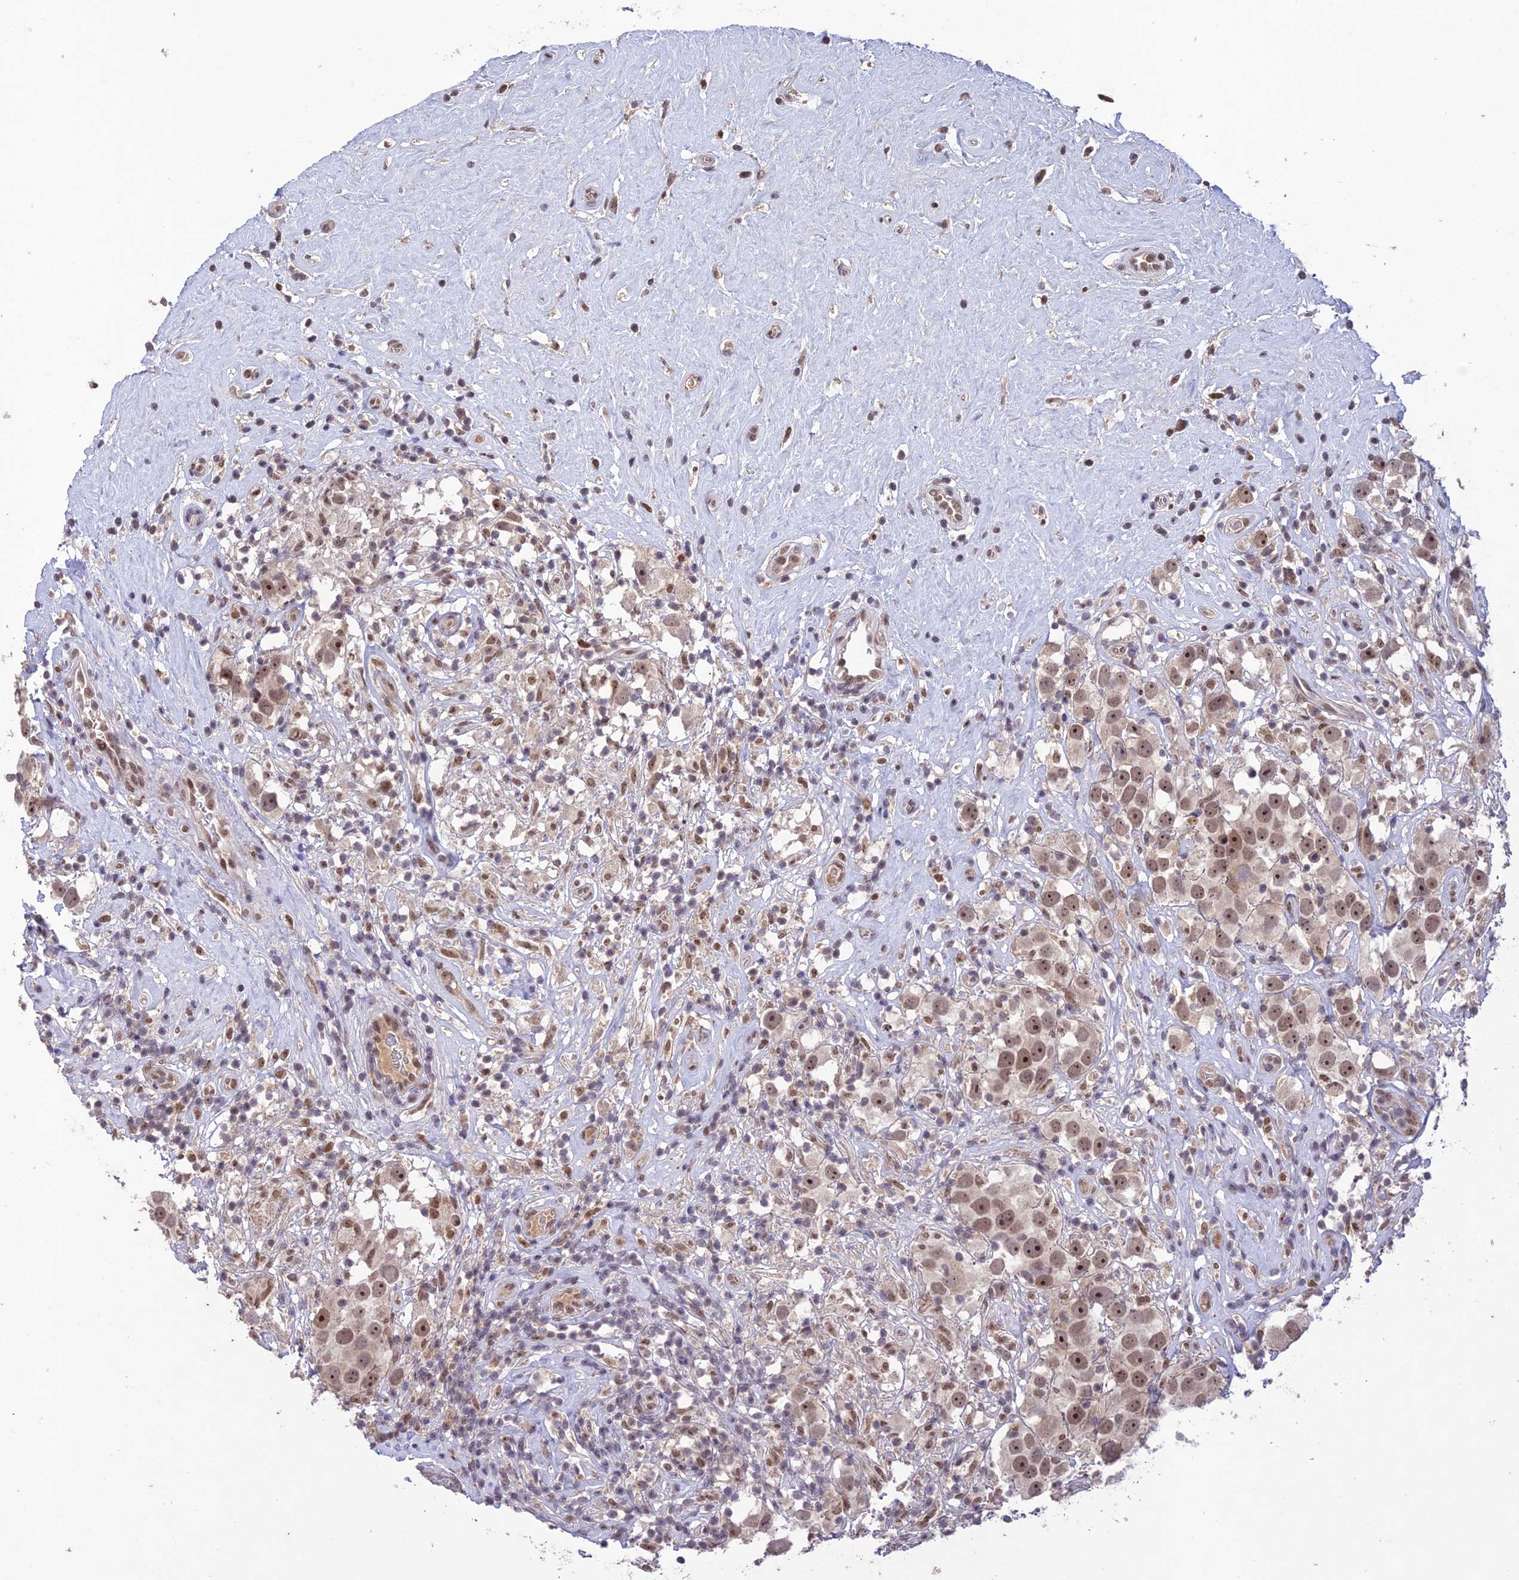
{"staining": {"intensity": "moderate", "quantity": ">75%", "location": "nuclear"}, "tissue": "testis cancer", "cell_type": "Tumor cells", "image_type": "cancer", "snomed": [{"axis": "morphology", "description": "Seminoma, NOS"}, {"axis": "topography", "description": "Testis"}], "caption": "The micrograph shows immunohistochemical staining of testis seminoma. There is moderate nuclear staining is appreciated in about >75% of tumor cells.", "gene": "POP4", "patient": {"sex": "male", "age": 49}}